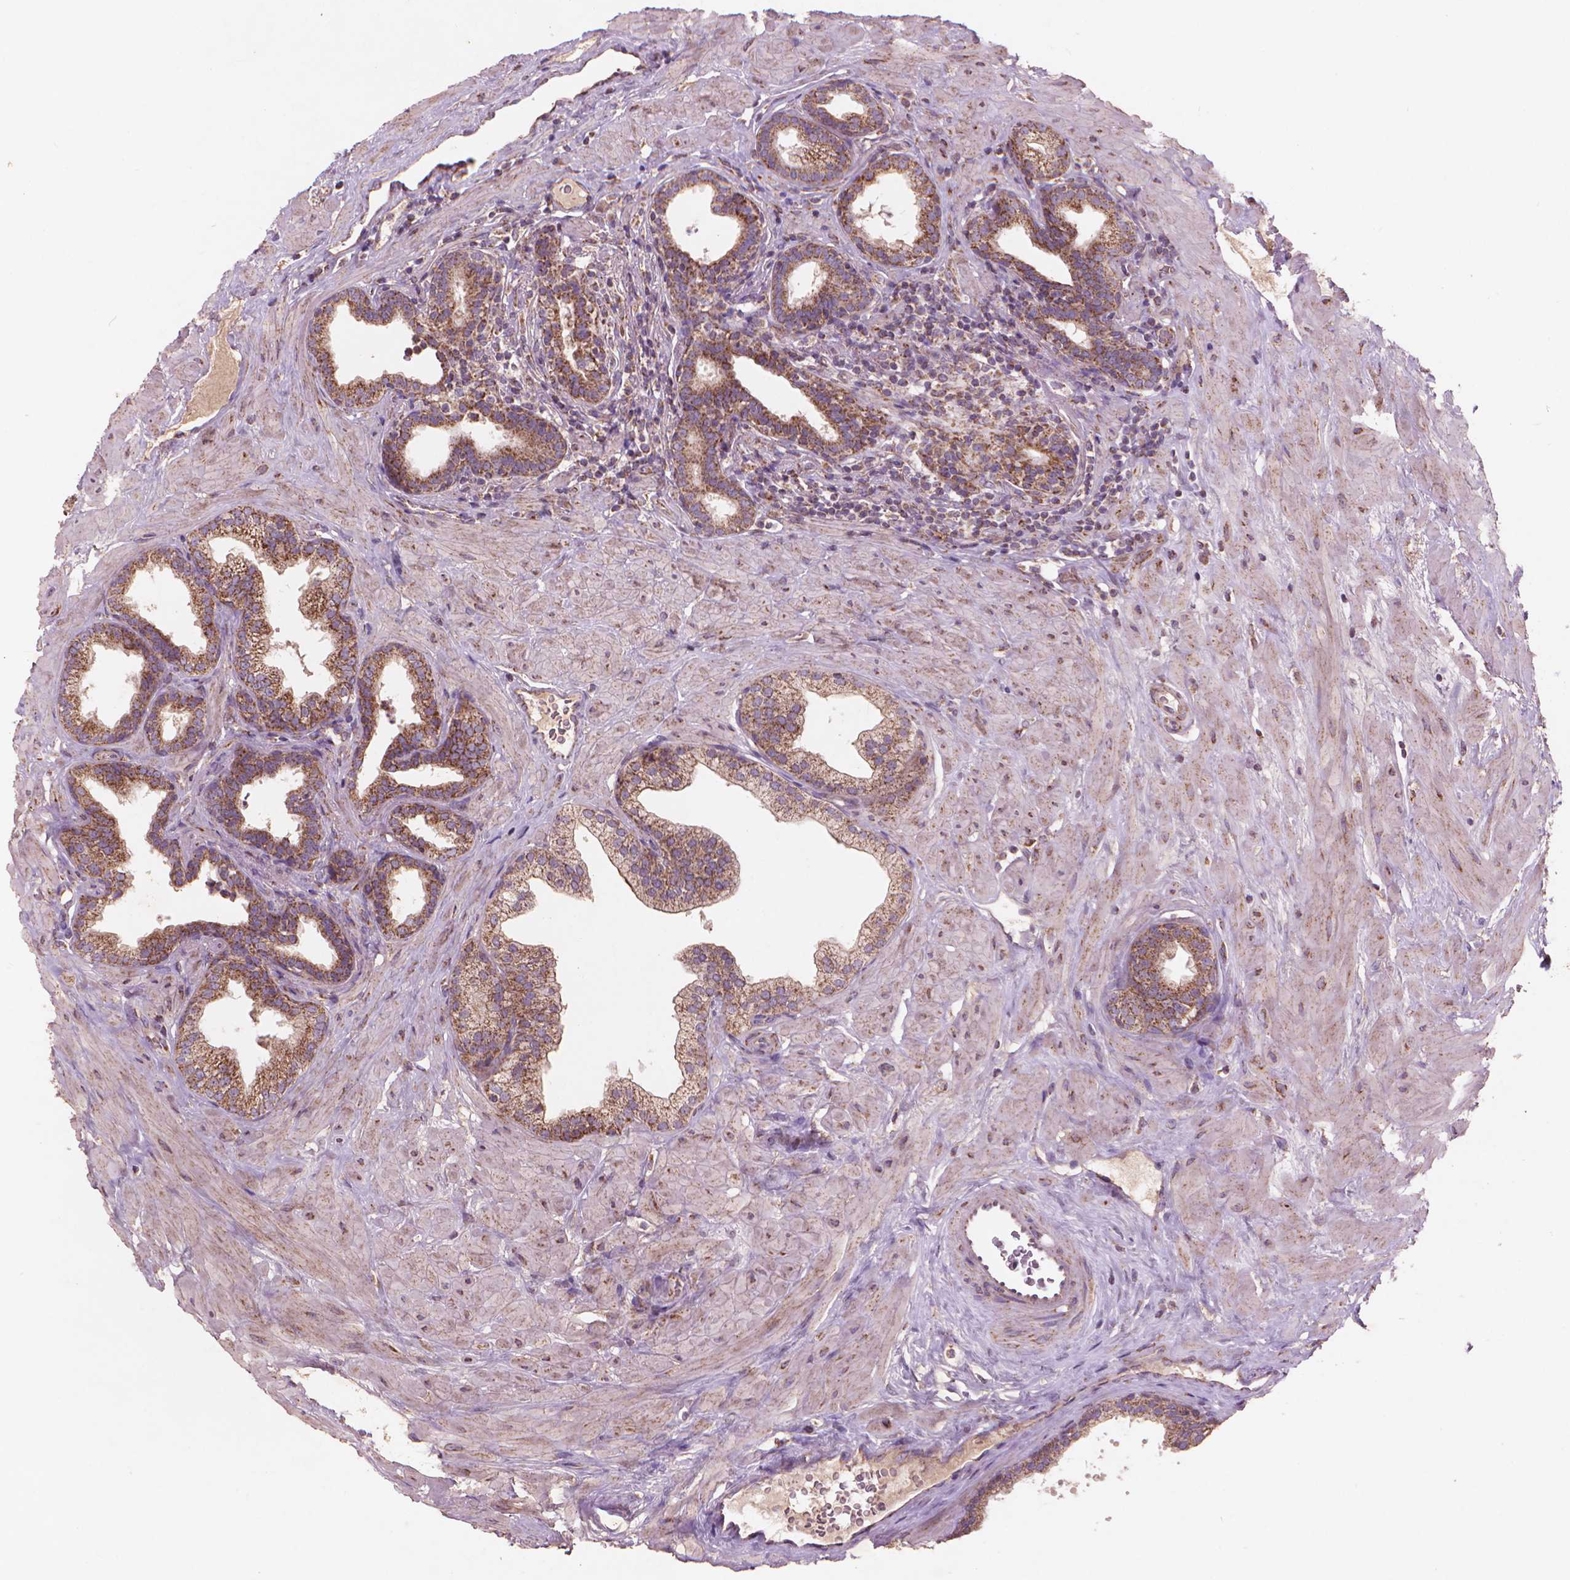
{"staining": {"intensity": "moderate", "quantity": "25%-75%", "location": "cytoplasmic/membranous"}, "tissue": "prostate", "cell_type": "Glandular cells", "image_type": "normal", "snomed": [{"axis": "morphology", "description": "Normal tissue, NOS"}, {"axis": "topography", "description": "Prostate"}], "caption": "Normal prostate was stained to show a protein in brown. There is medium levels of moderate cytoplasmic/membranous expression in about 25%-75% of glandular cells.", "gene": "NLRX1", "patient": {"sex": "male", "age": 37}}